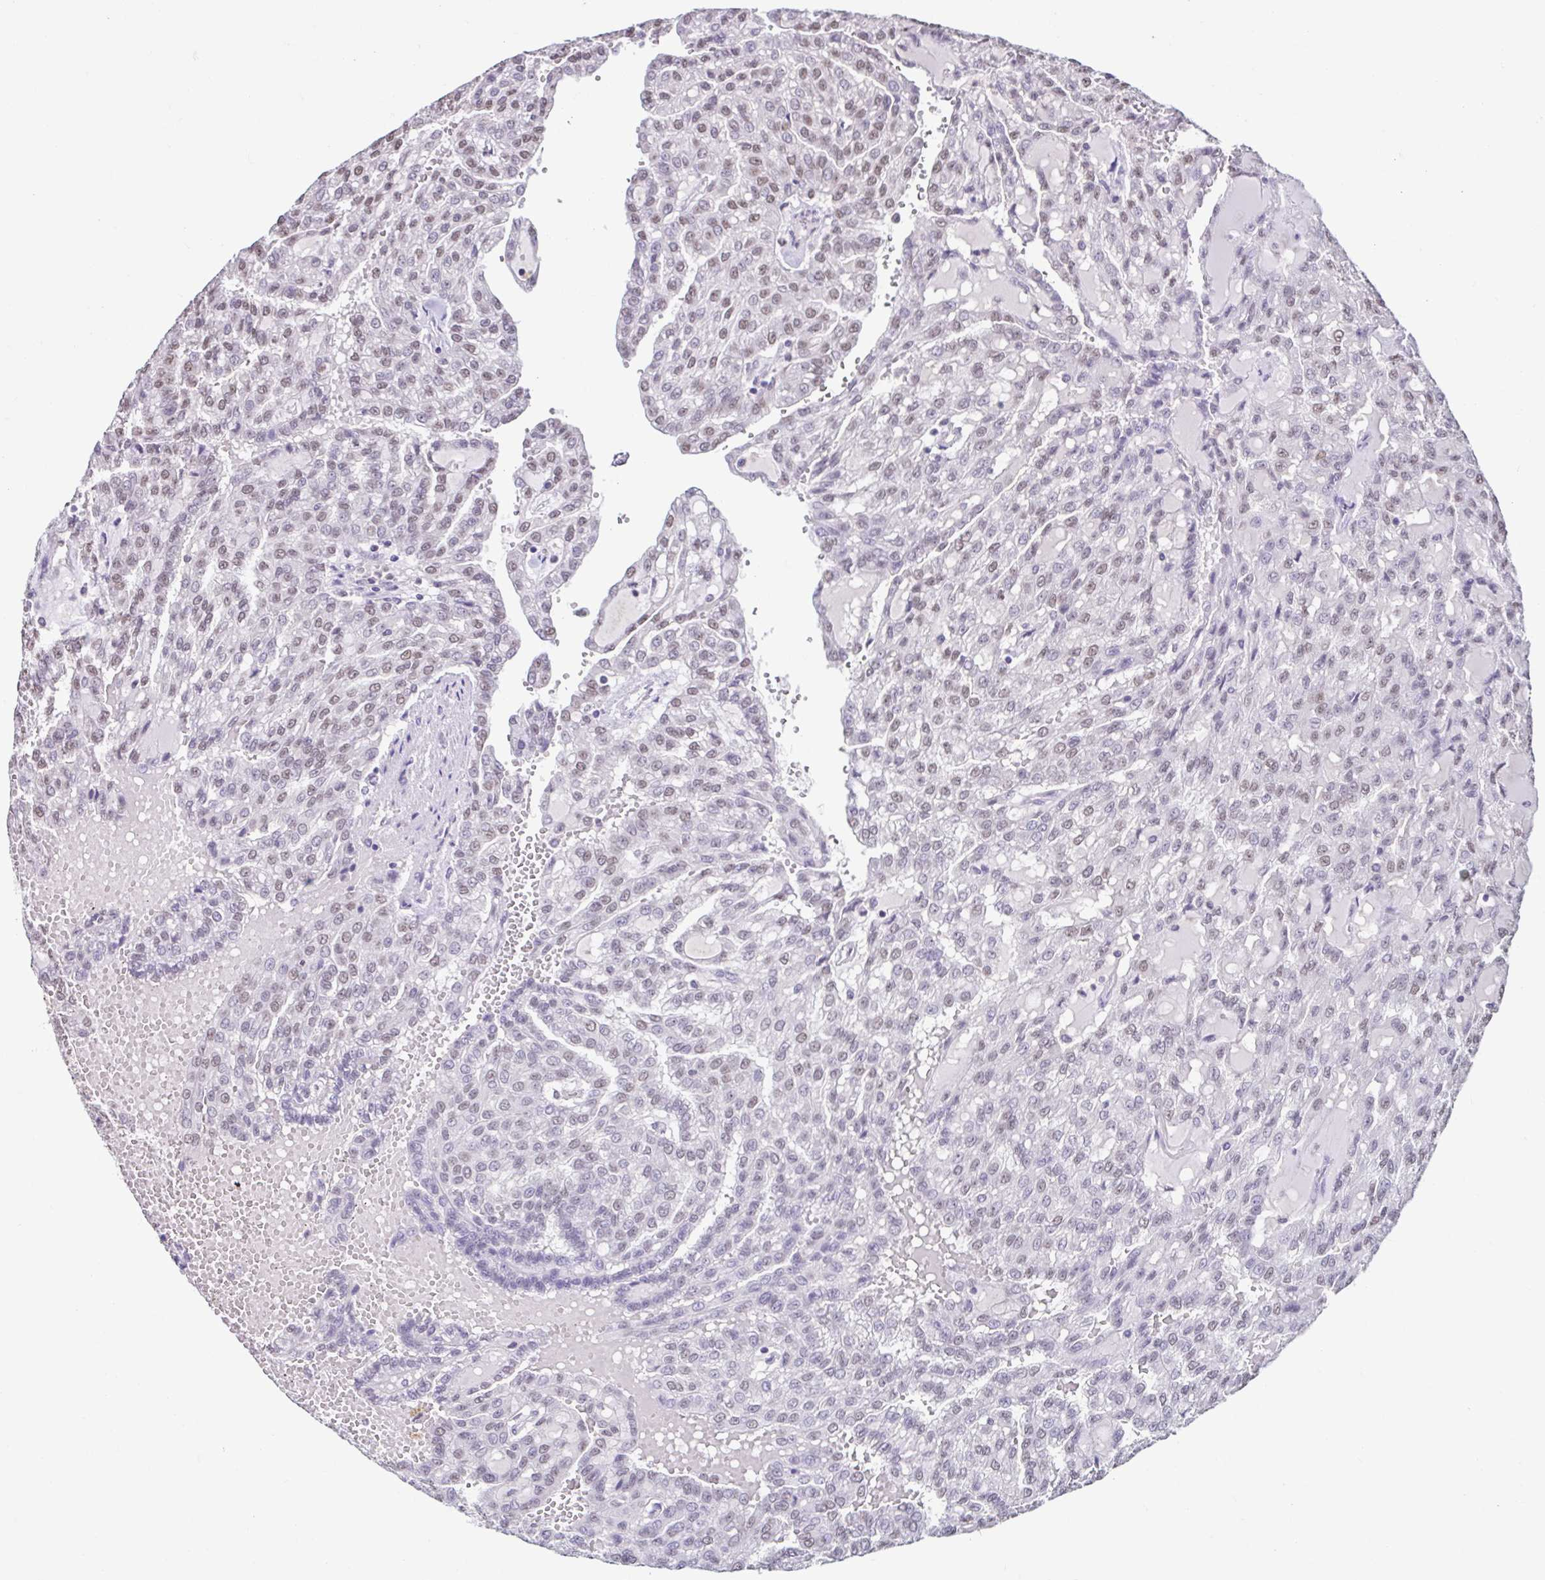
{"staining": {"intensity": "weak", "quantity": "<25%", "location": "nuclear"}, "tissue": "renal cancer", "cell_type": "Tumor cells", "image_type": "cancer", "snomed": [{"axis": "morphology", "description": "Adenocarcinoma, NOS"}, {"axis": "topography", "description": "Kidney"}], "caption": "Immunohistochemical staining of renal cancer displays no significant positivity in tumor cells. The staining was performed using DAB to visualize the protein expression in brown, while the nuclei were stained in blue with hematoxylin (Magnification: 20x).", "gene": "ACTRT3", "patient": {"sex": "male", "age": 63}}